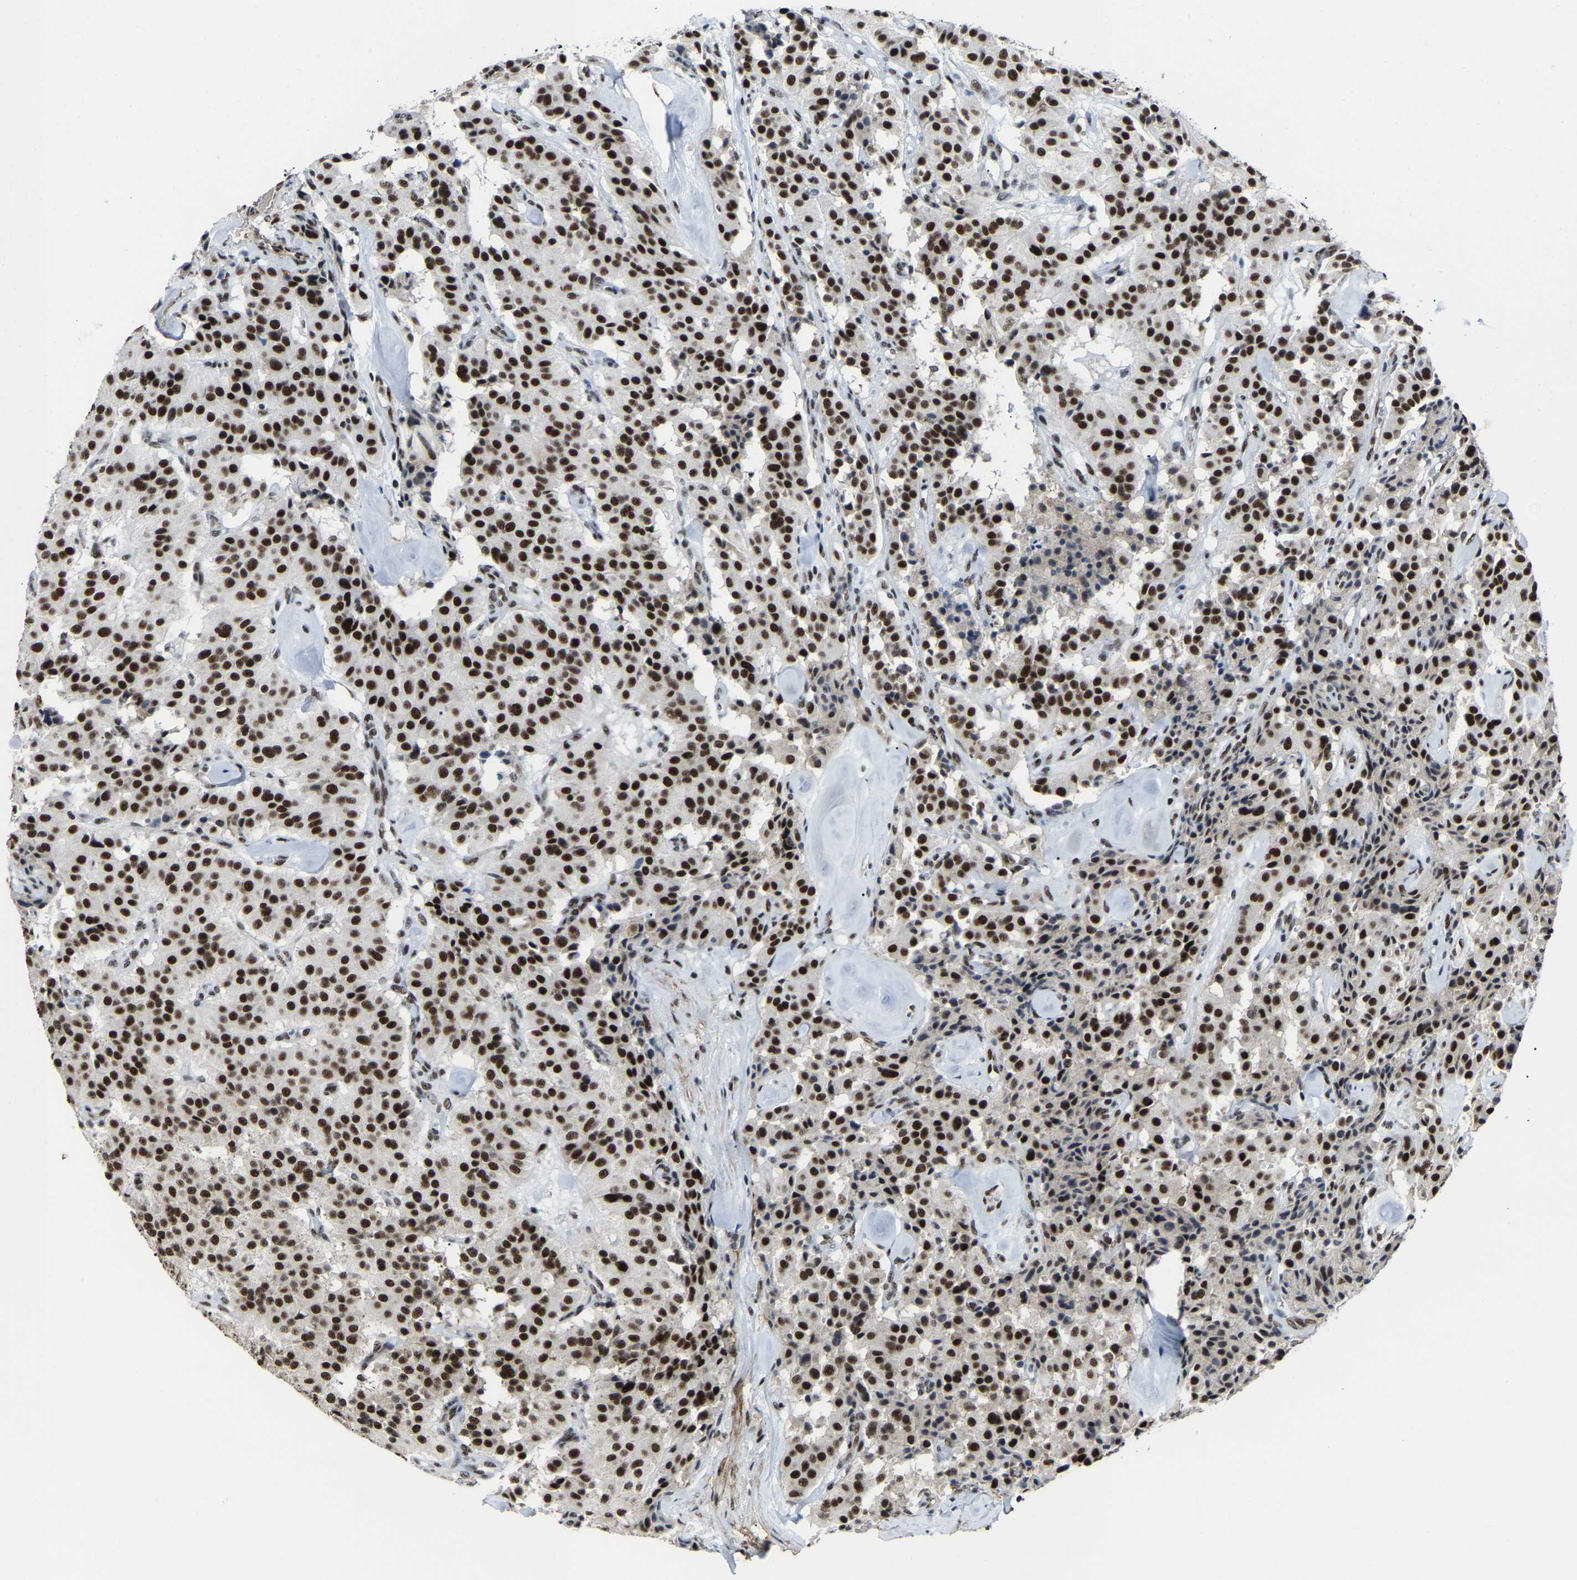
{"staining": {"intensity": "strong", "quantity": ">75%", "location": "nuclear"}, "tissue": "carcinoid", "cell_type": "Tumor cells", "image_type": "cancer", "snomed": [{"axis": "morphology", "description": "Carcinoid, malignant, NOS"}, {"axis": "topography", "description": "Lung"}], "caption": "Brown immunohistochemical staining in carcinoid demonstrates strong nuclear expression in about >75% of tumor cells.", "gene": "DDX5", "patient": {"sex": "male", "age": 30}}